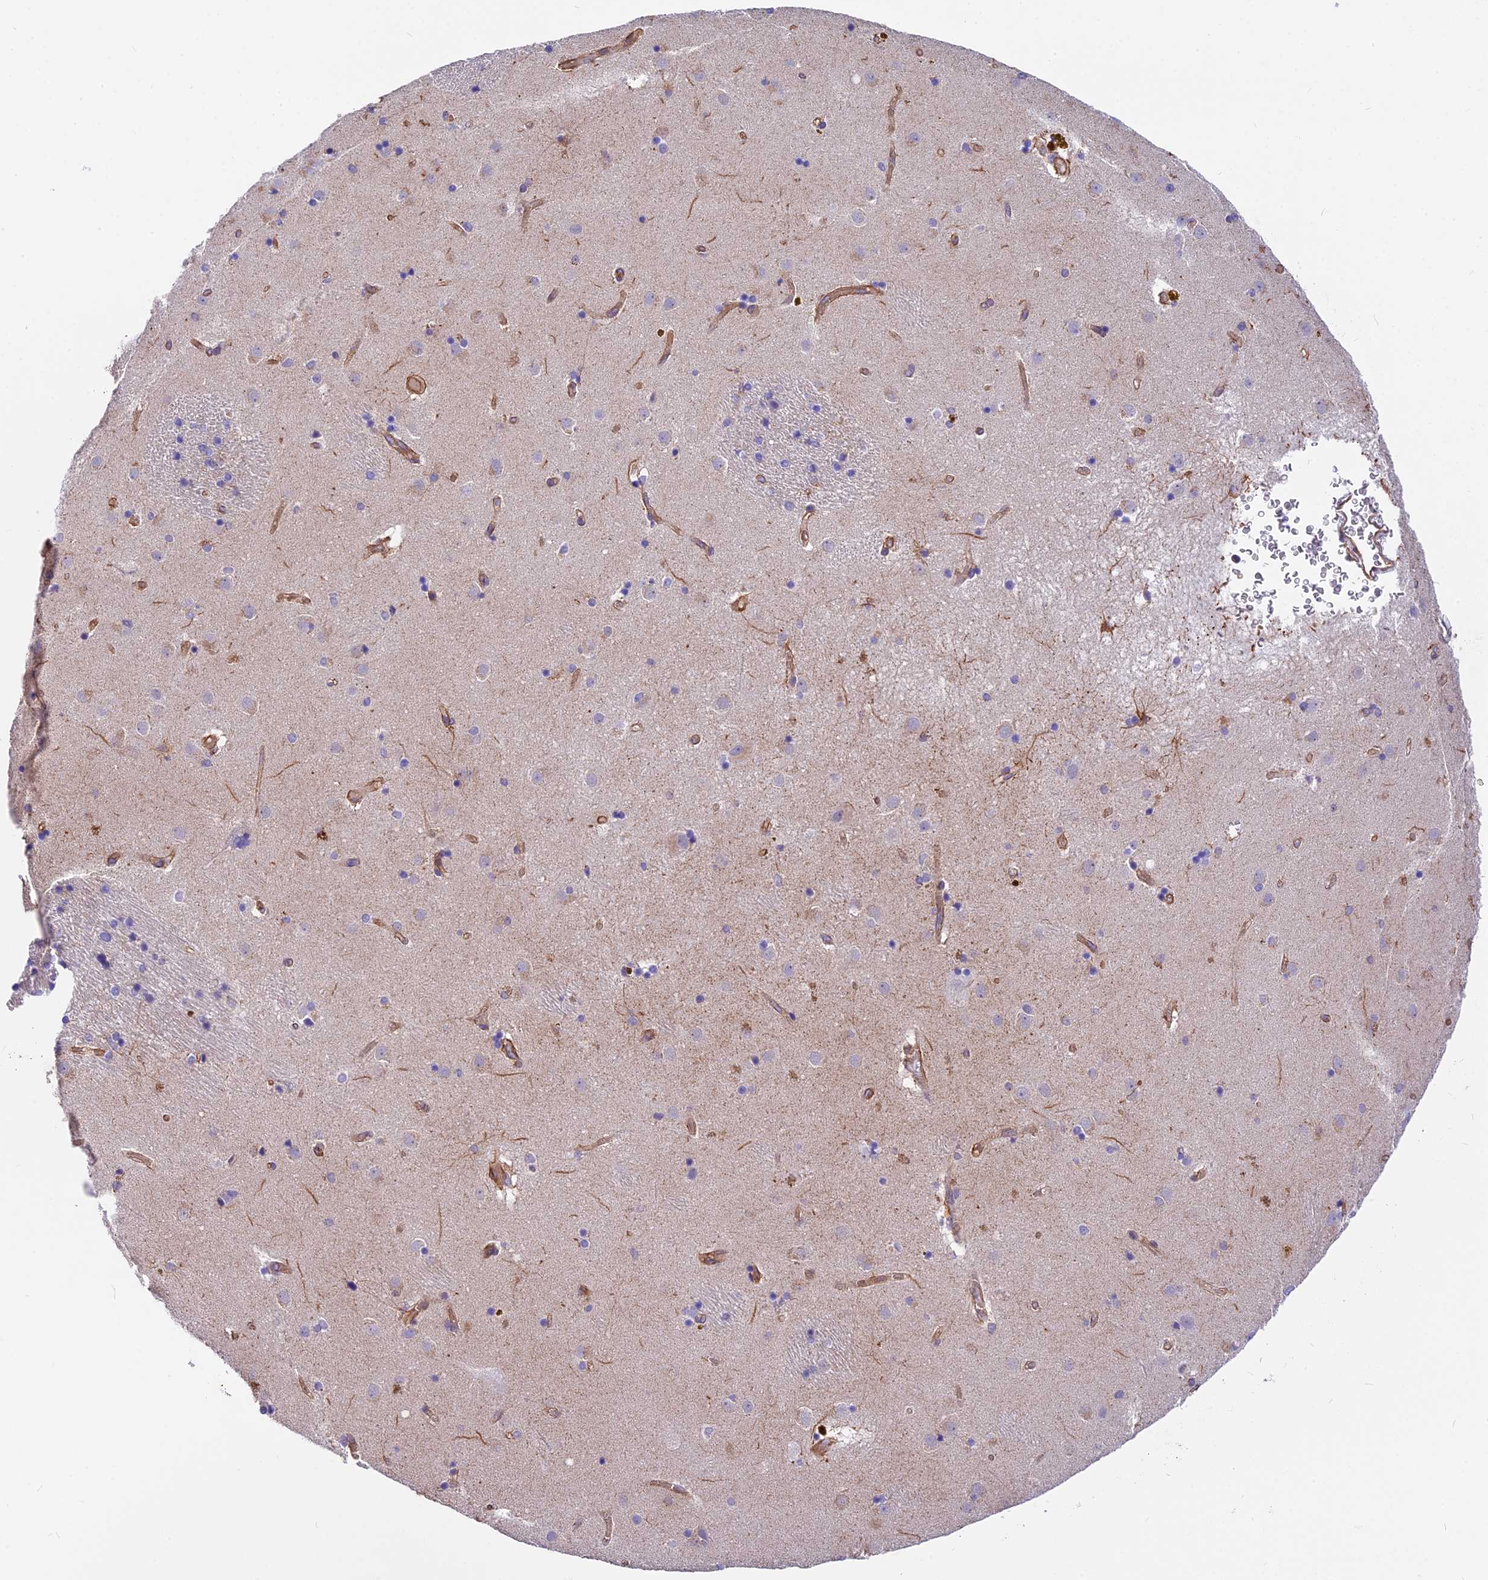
{"staining": {"intensity": "negative", "quantity": "none", "location": "none"}, "tissue": "caudate", "cell_type": "Glial cells", "image_type": "normal", "snomed": [{"axis": "morphology", "description": "Normal tissue, NOS"}, {"axis": "topography", "description": "Lateral ventricle wall"}], "caption": "DAB (3,3'-diaminobenzidine) immunohistochemical staining of unremarkable human caudate demonstrates no significant positivity in glial cells. The staining was performed using DAB (3,3'-diaminobenzidine) to visualize the protein expression in brown, while the nuclei were stained in blue with hematoxylin (Magnification: 20x).", "gene": "MED20", "patient": {"sex": "male", "age": 70}}